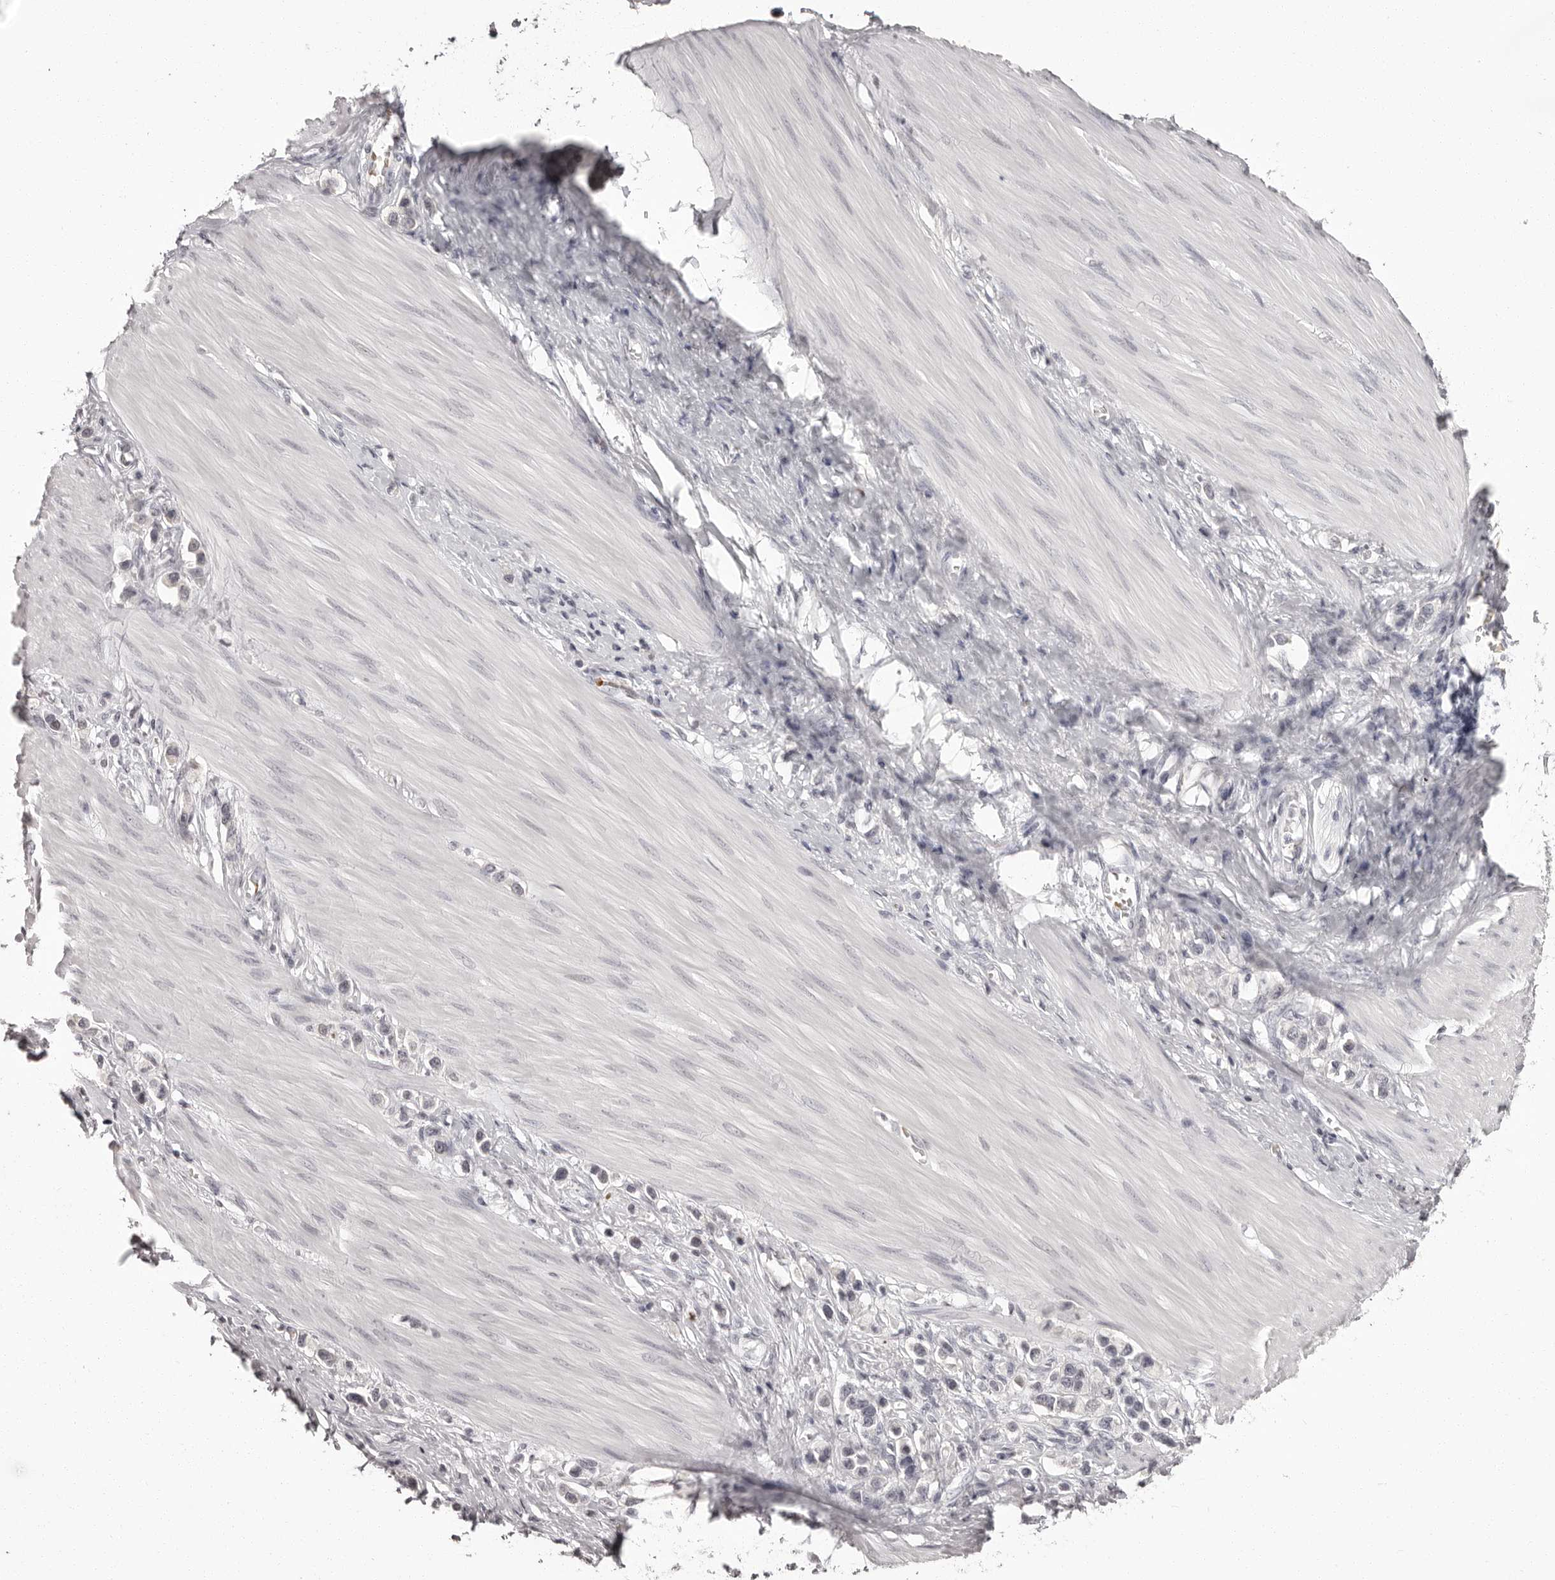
{"staining": {"intensity": "negative", "quantity": "none", "location": "none"}, "tissue": "stomach cancer", "cell_type": "Tumor cells", "image_type": "cancer", "snomed": [{"axis": "morphology", "description": "Adenocarcinoma, NOS"}, {"axis": "topography", "description": "Stomach"}], "caption": "High power microscopy photomicrograph of an immunohistochemistry image of stomach cancer, revealing no significant positivity in tumor cells. (Stains: DAB immunohistochemistry with hematoxylin counter stain, Microscopy: brightfield microscopy at high magnification).", "gene": "C8orf74", "patient": {"sex": "female", "age": 65}}